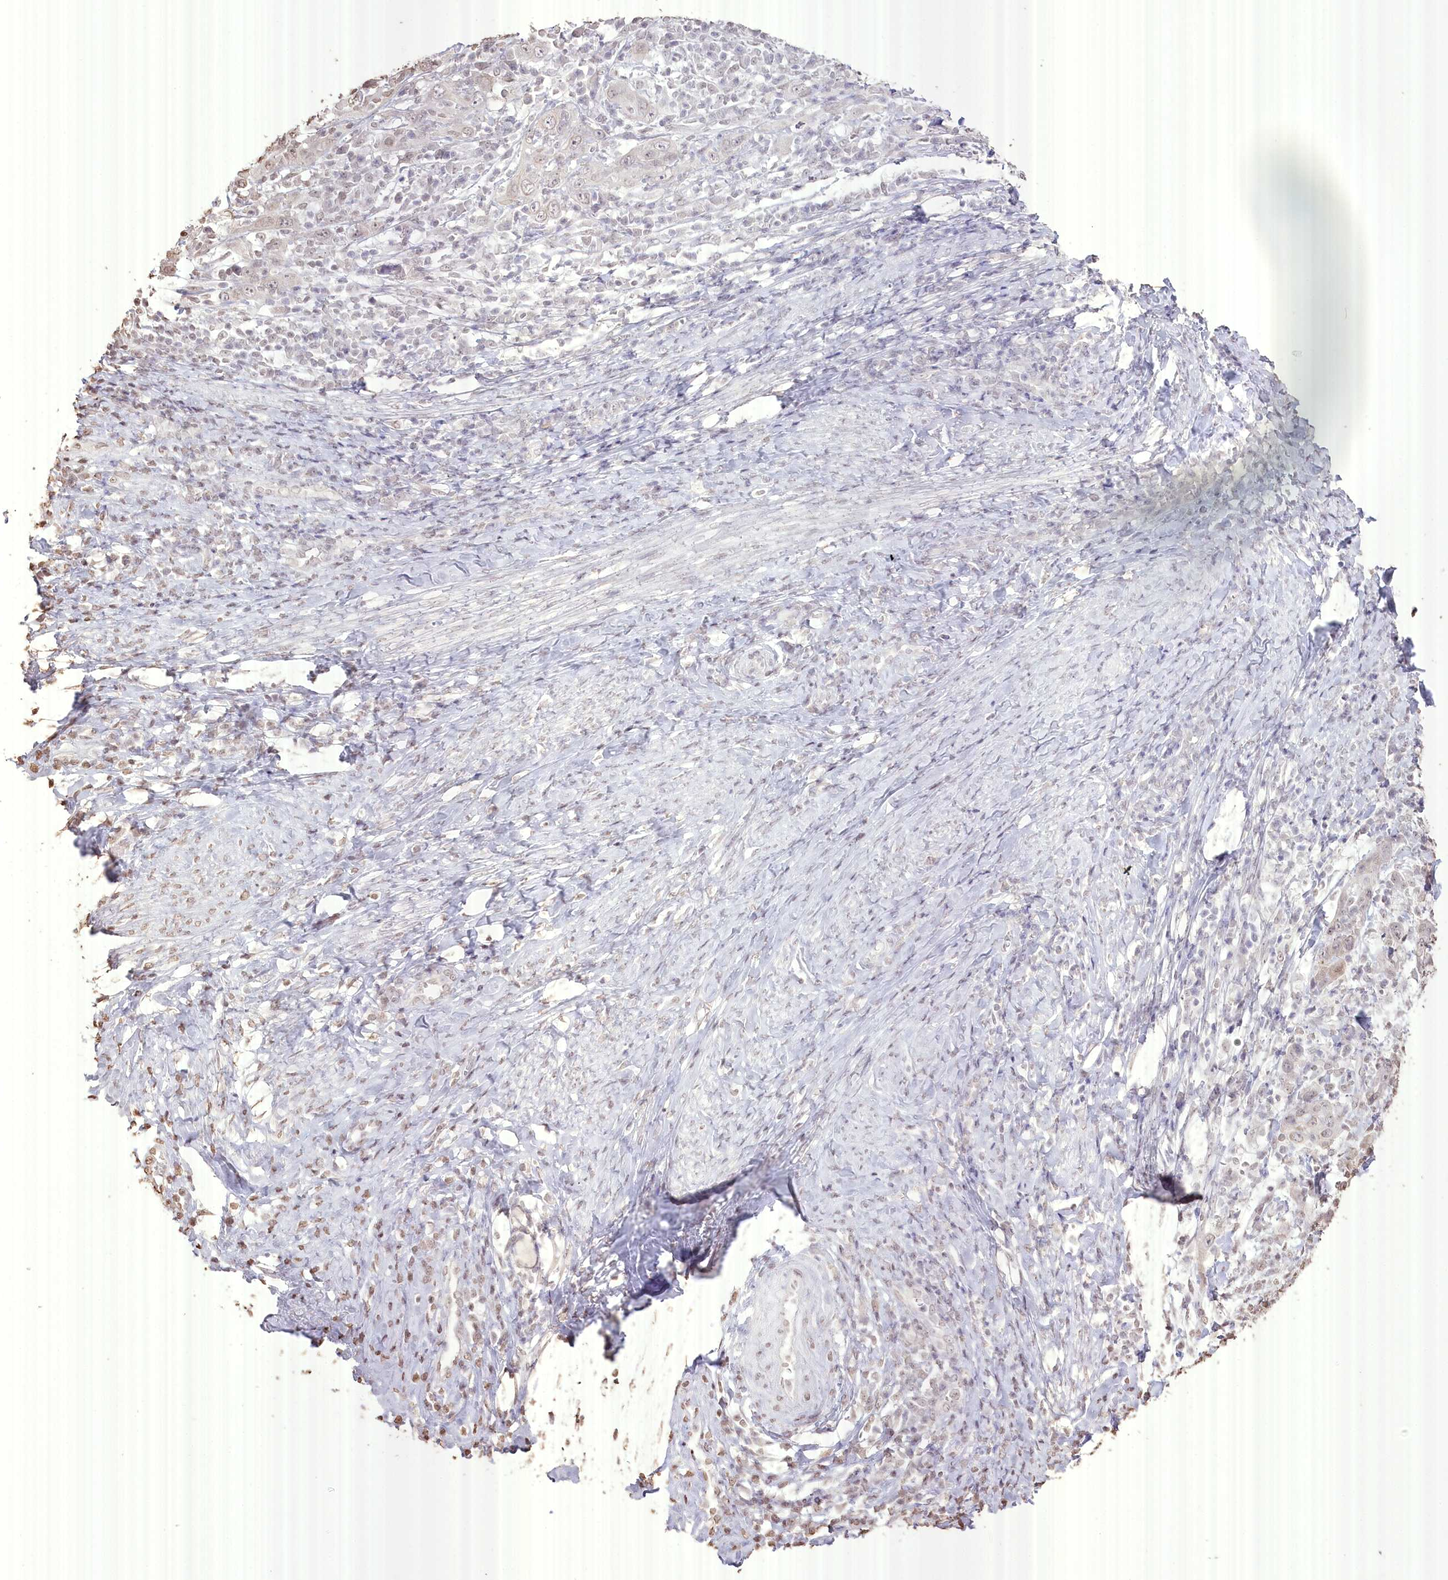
{"staining": {"intensity": "negative", "quantity": "none", "location": "none"}, "tissue": "cervical cancer", "cell_type": "Tumor cells", "image_type": "cancer", "snomed": [{"axis": "morphology", "description": "Squamous cell carcinoma, NOS"}, {"axis": "topography", "description": "Cervix"}], "caption": "IHC image of neoplastic tissue: human cervical cancer (squamous cell carcinoma) stained with DAB (3,3'-diaminobenzidine) demonstrates no significant protein staining in tumor cells.", "gene": "SLC39A10", "patient": {"sex": "female", "age": 46}}